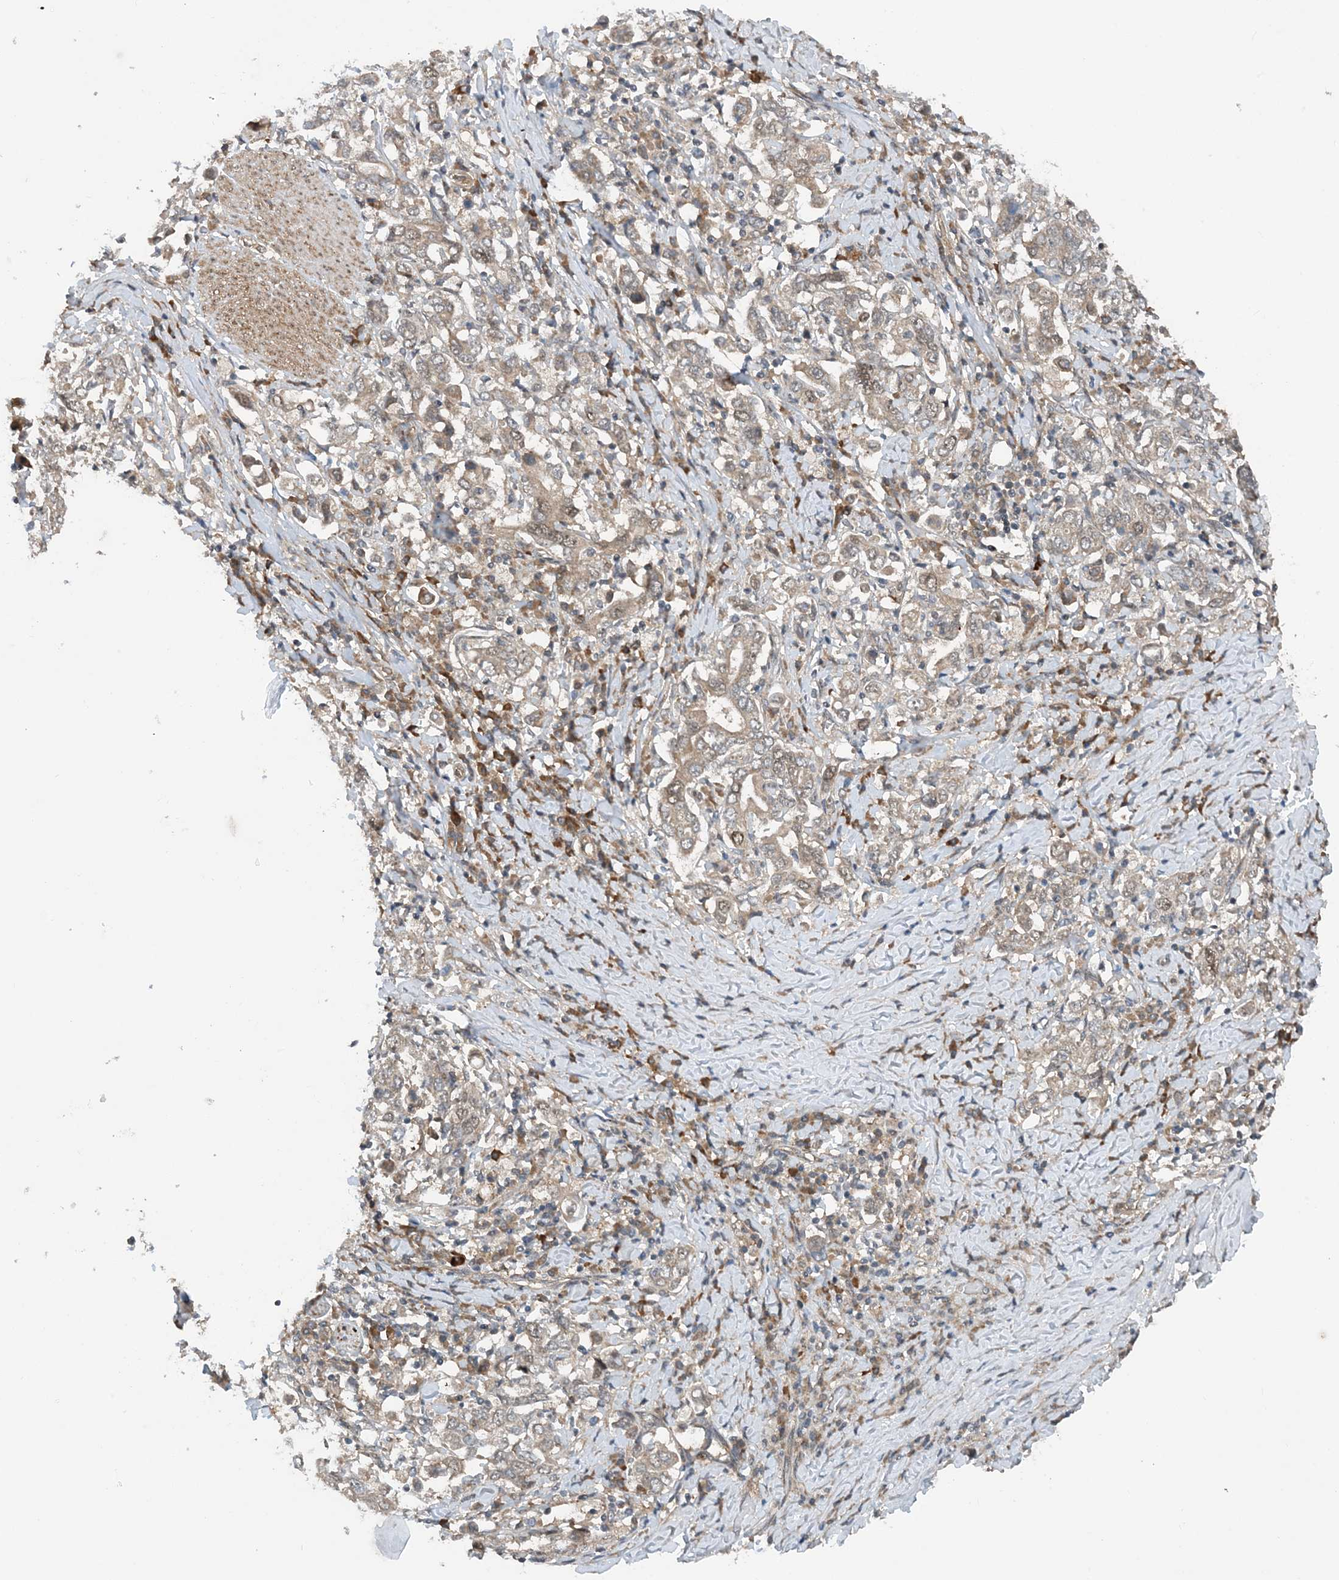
{"staining": {"intensity": "weak", "quantity": ">75%", "location": "cytoplasmic/membranous"}, "tissue": "stomach cancer", "cell_type": "Tumor cells", "image_type": "cancer", "snomed": [{"axis": "morphology", "description": "Adenocarcinoma, NOS"}, {"axis": "topography", "description": "Stomach, upper"}], "caption": "Immunohistochemical staining of stomach cancer (adenocarcinoma) reveals low levels of weak cytoplasmic/membranous staining in about >75% of tumor cells.", "gene": "HEMK1", "patient": {"sex": "male", "age": 62}}